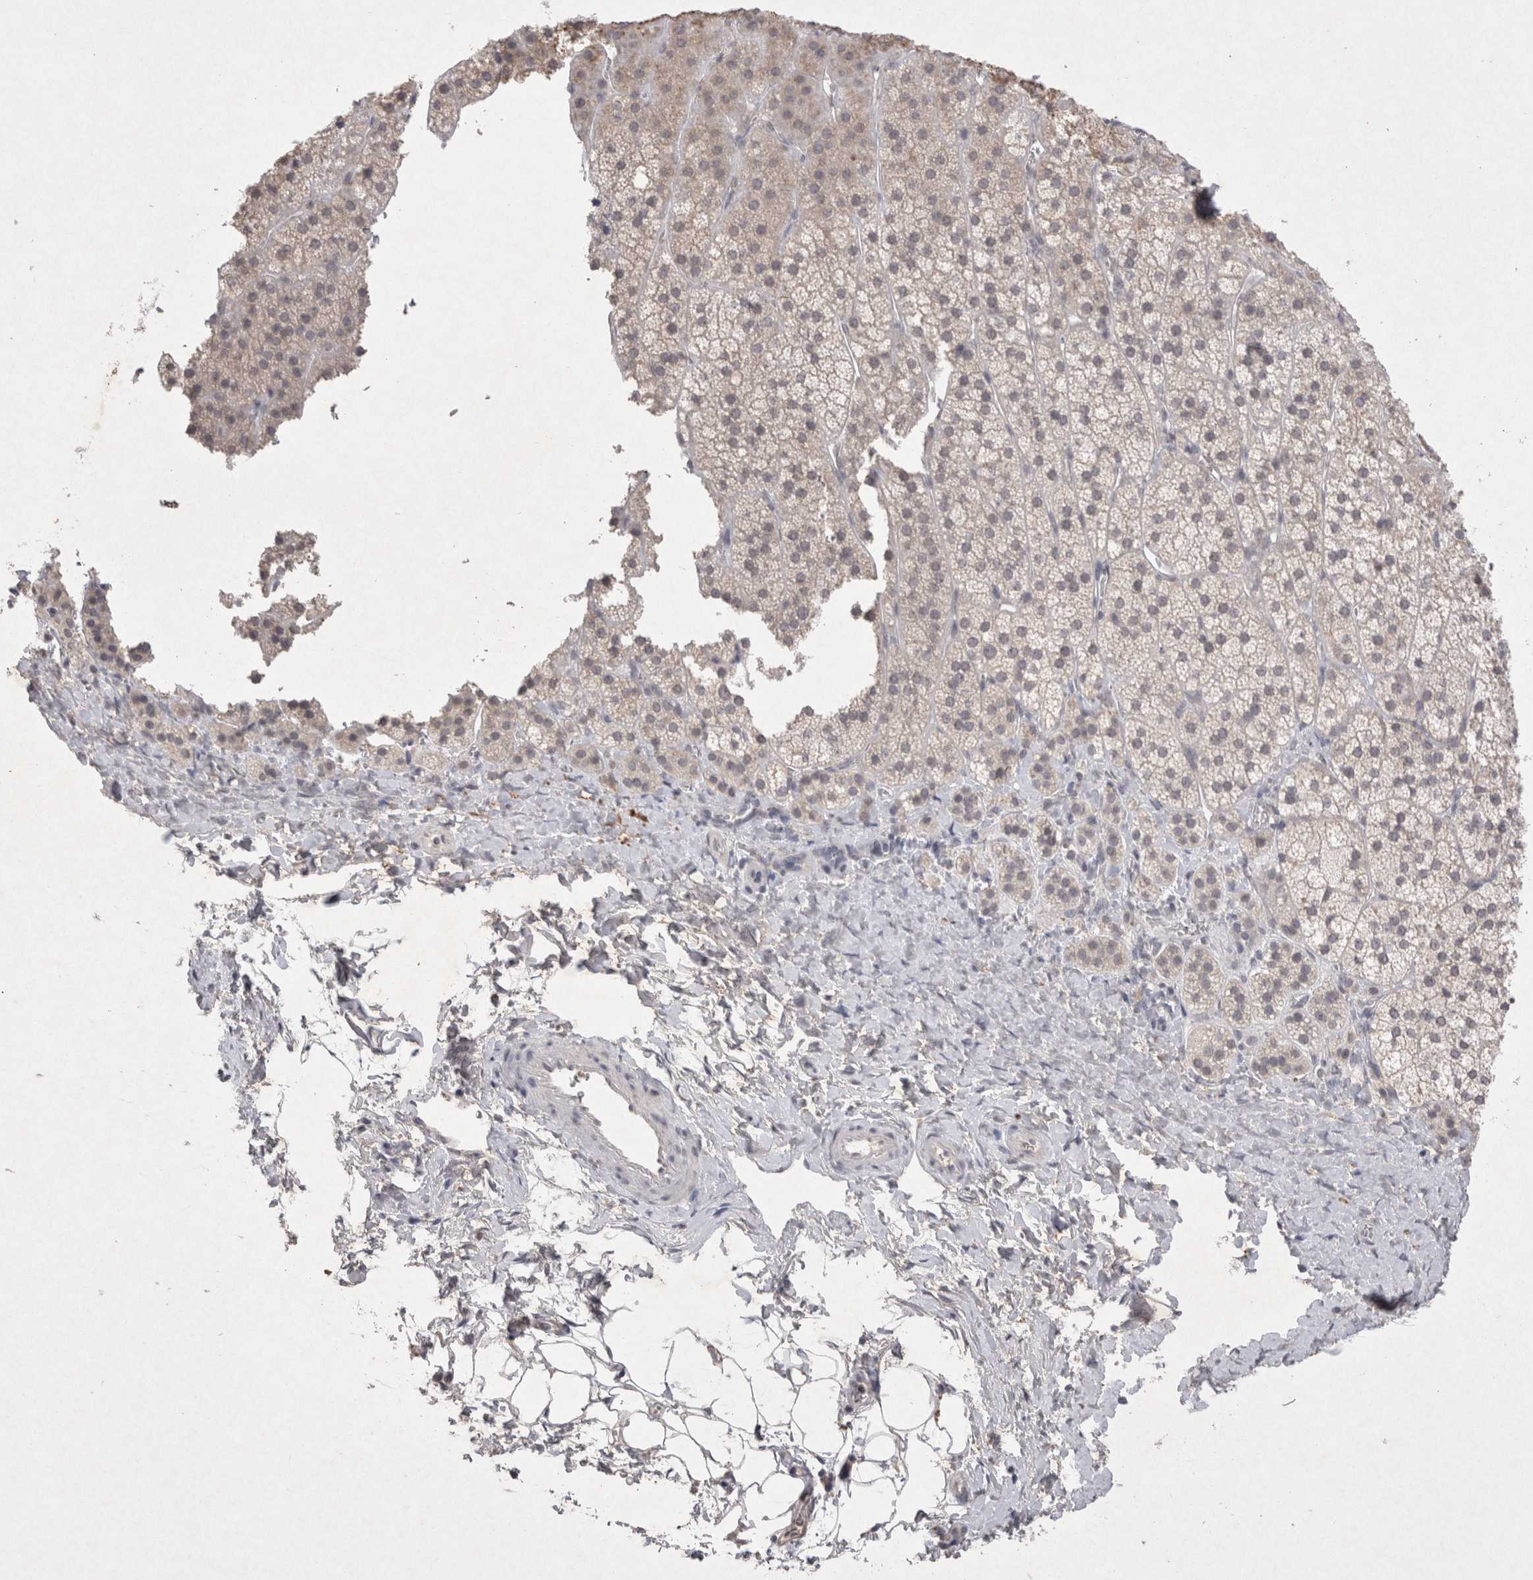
{"staining": {"intensity": "moderate", "quantity": "<25%", "location": "cytoplasmic/membranous"}, "tissue": "adrenal gland", "cell_type": "Glandular cells", "image_type": "normal", "snomed": [{"axis": "morphology", "description": "Normal tissue, NOS"}, {"axis": "topography", "description": "Adrenal gland"}], "caption": "An IHC image of benign tissue is shown. Protein staining in brown highlights moderate cytoplasmic/membranous positivity in adrenal gland within glandular cells. The staining is performed using DAB (3,3'-diaminobenzidine) brown chromogen to label protein expression. The nuclei are counter-stained blue using hematoxylin.", "gene": "LYVE1", "patient": {"sex": "female", "age": 44}}